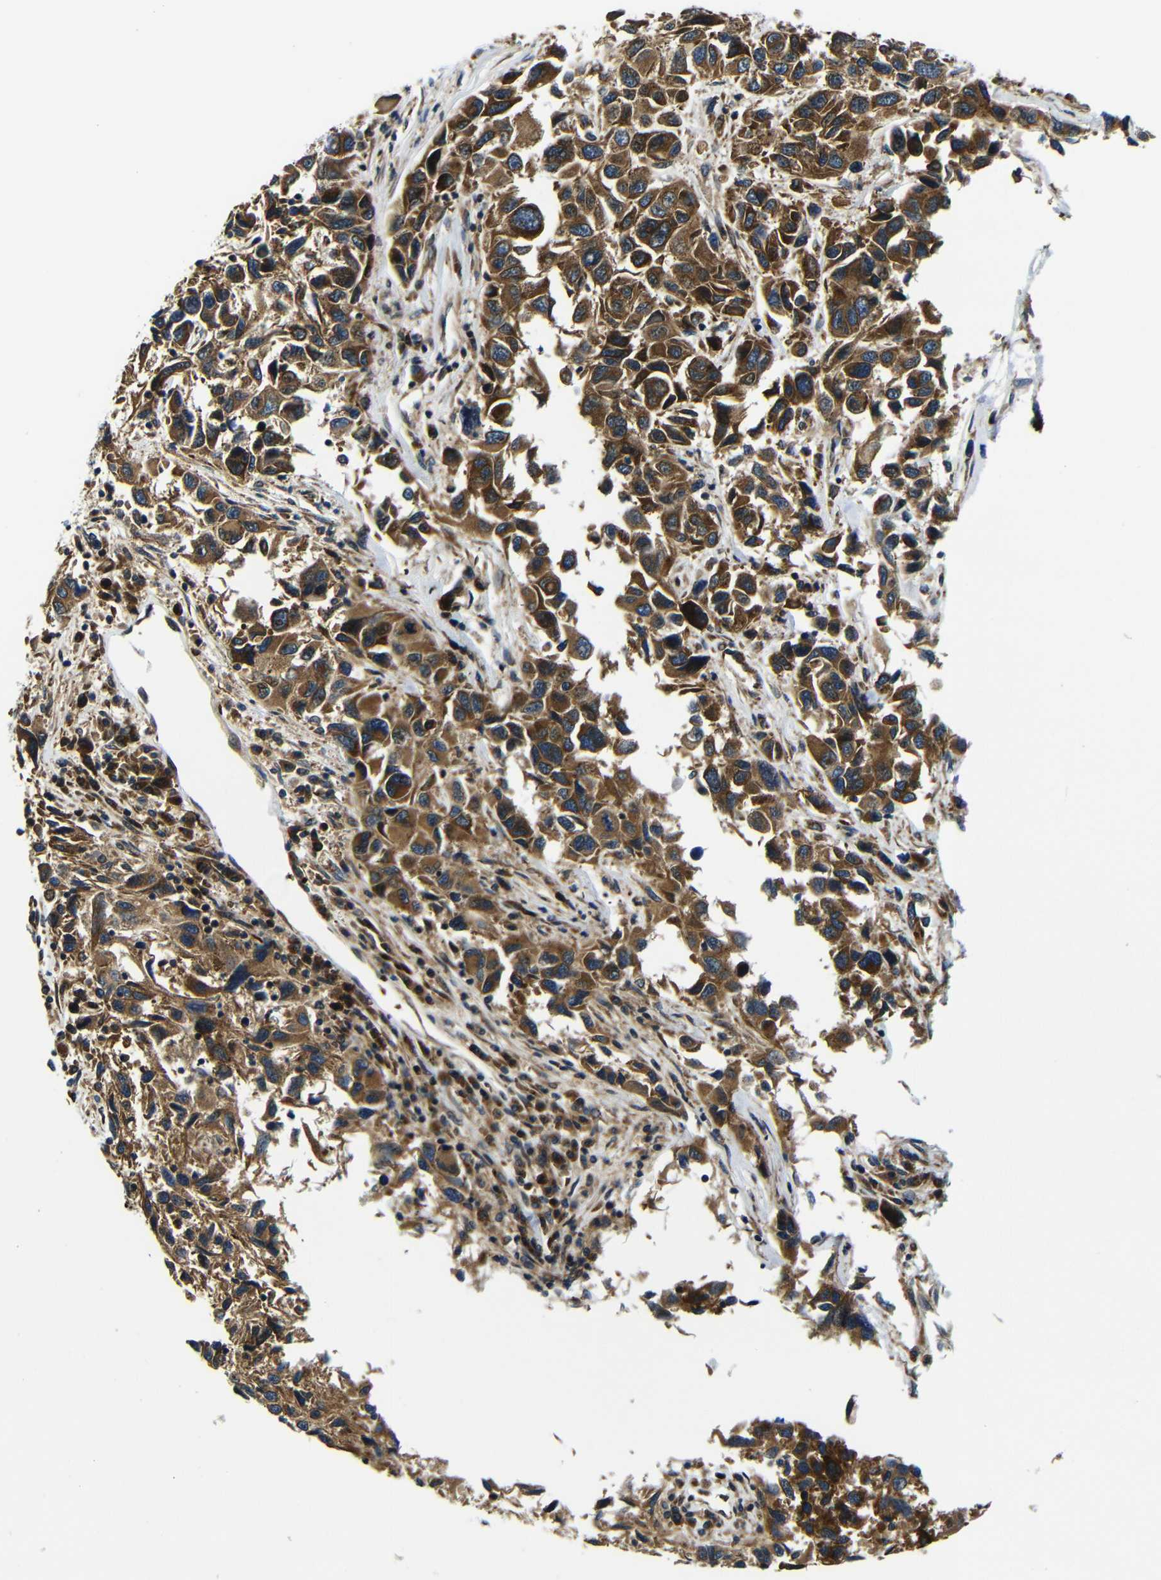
{"staining": {"intensity": "moderate", "quantity": ">75%", "location": "cytoplasmic/membranous"}, "tissue": "melanoma", "cell_type": "Tumor cells", "image_type": "cancer", "snomed": [{"axis": "morphology", "description": "Malignant melanoma, NOS"}, {"axis": "topography", "description": "Skin"}], "caption": "Protein analysis of melanoma tissue demonstrates moderate cytoplasmic/membranous staining in approximately >75% of tumor cells. The protein of interest is stained brown, and the nuclei are stained in blue (DAB IHC with brightfield microscopy, high magnification).", "gene": "ABCE1", "patient": {"sex": "male", "age": 53}}